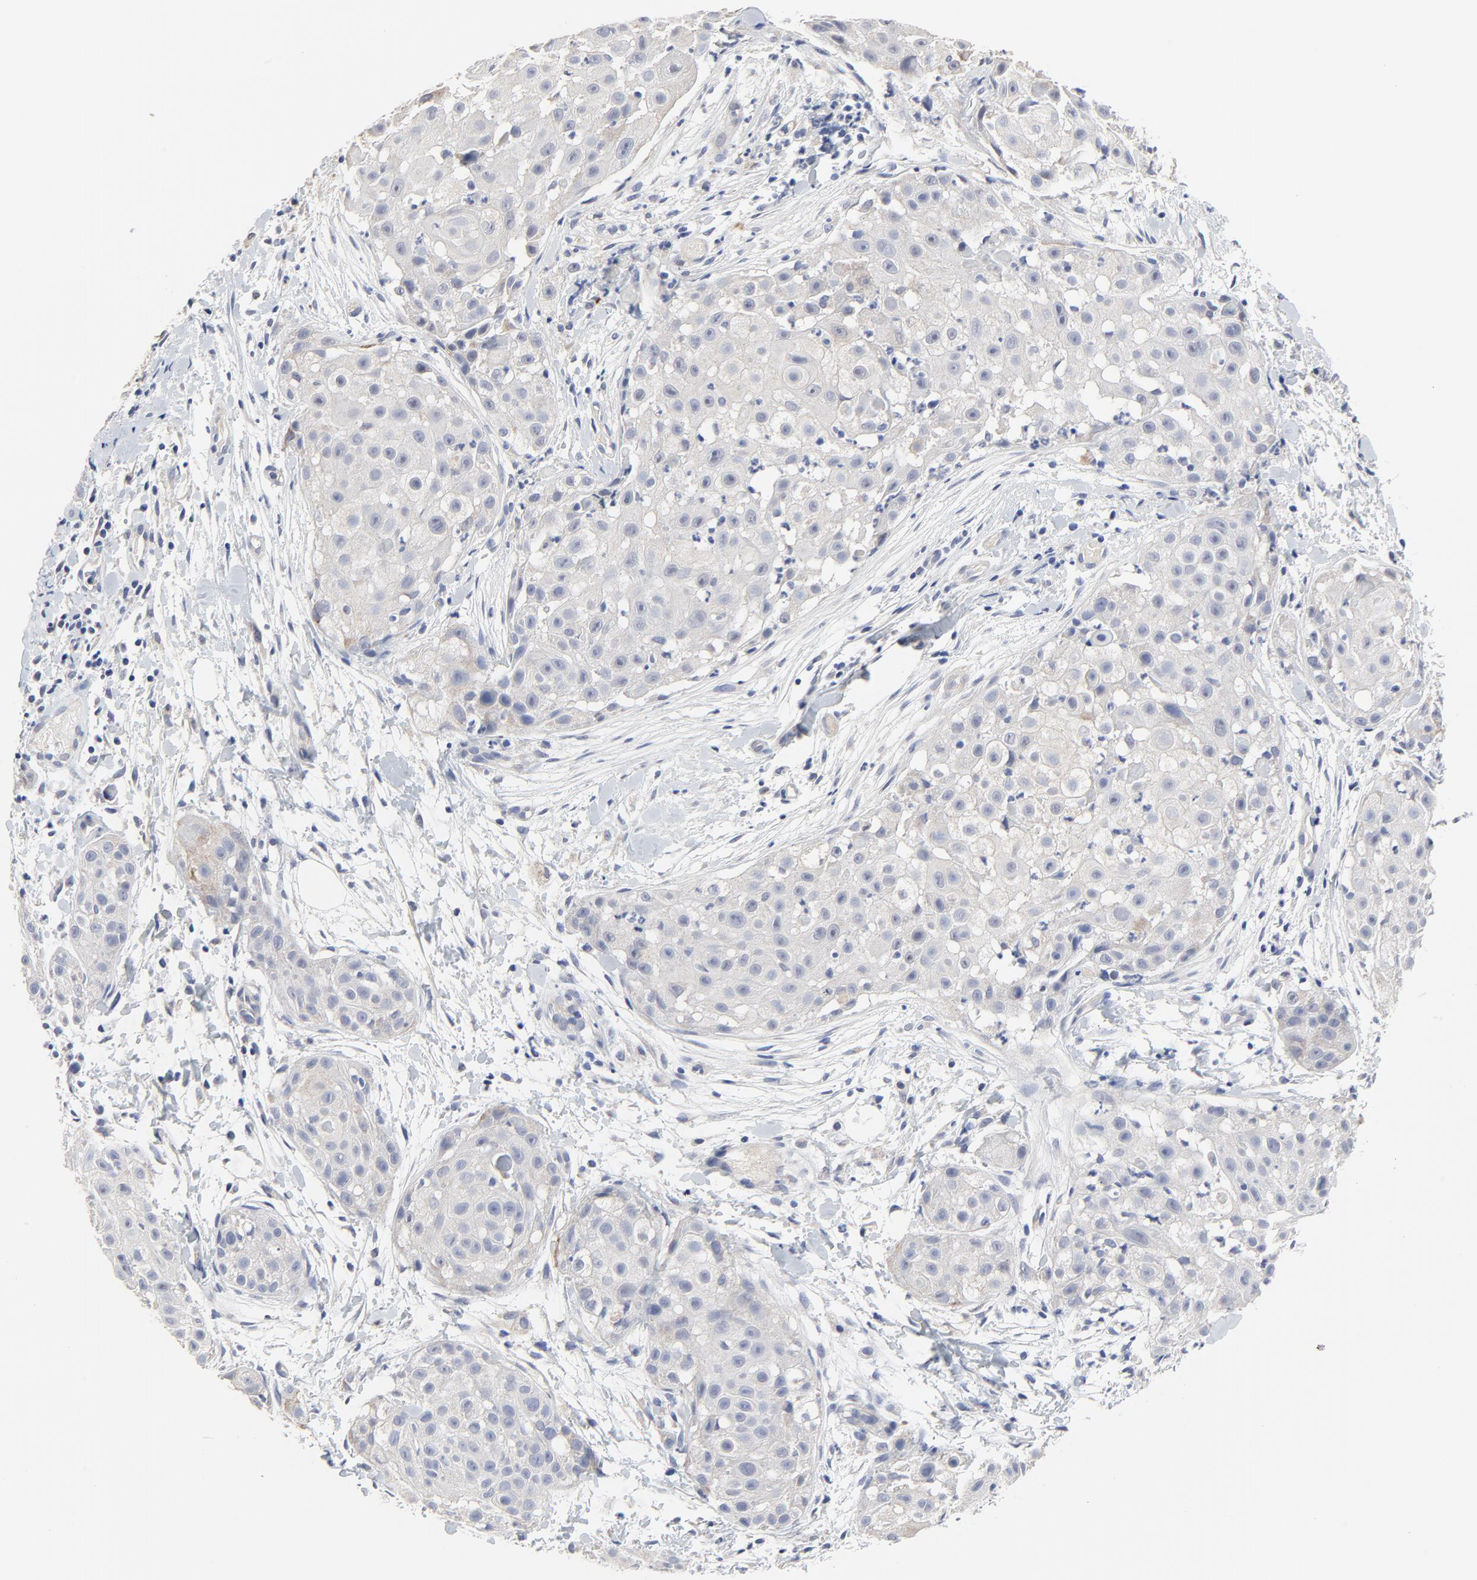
{"staining": {"intensity": "weak", "quantity": "<25%", "location": "cytoplasmic/membranous"}, "tissue": "skin cancer", "cell_type": "Tumor cells", "image_type": "cancer", "snomed": [{"axis": "morphology", "description": "Squamous cell carcinoma, NOS"}, {"axis": "topography", "description": "Skin"}], "caption": "Immunohistochemical staining of human squamous cell carcinoma (skin) demonstrates no significant positivity in tumor cells.", "gene": "DHRSX", "patient": {"sex": "female", "age": 57}}